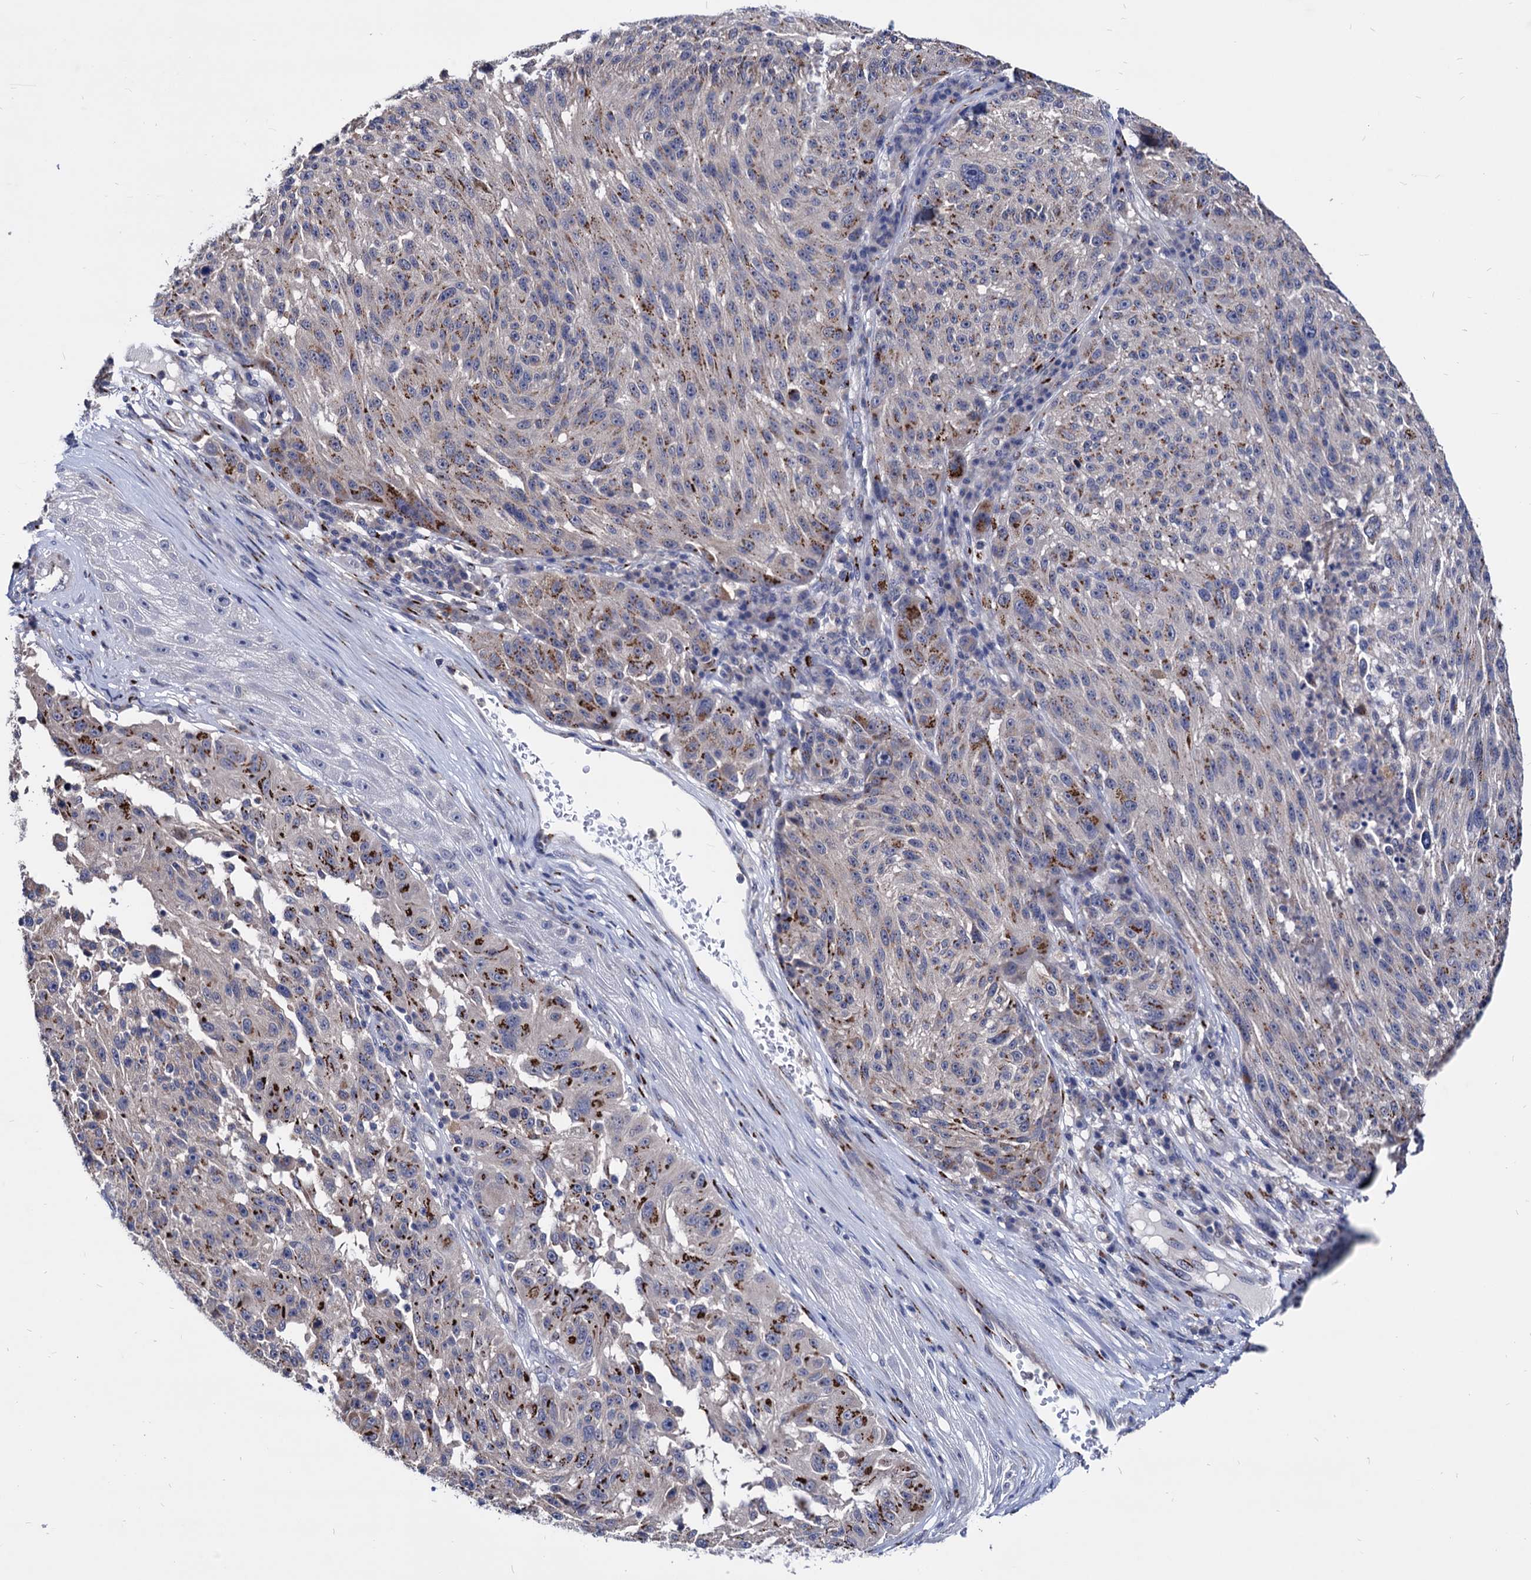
{"staining": {"intensity": "strong", "quantity": "25%-75%", "location": "cytoplasmic/membranous"}, "tissue": "melanoma", "cell_type": "Tumor cells", "image_type": "cancer", "snomed": [{"axis": "morphology", "description": "Malignant melanoma, NOS"}, {"axis": "topography", "description": "Skin"}], "caption": "Immunohistochemical staining of human melanoma reveals strong cytoplasmic/membranous protein staining in approximately 25%-75% of tumor cells.", "gene": "ESD", "patient": {"sex": "male", "age": 53}}